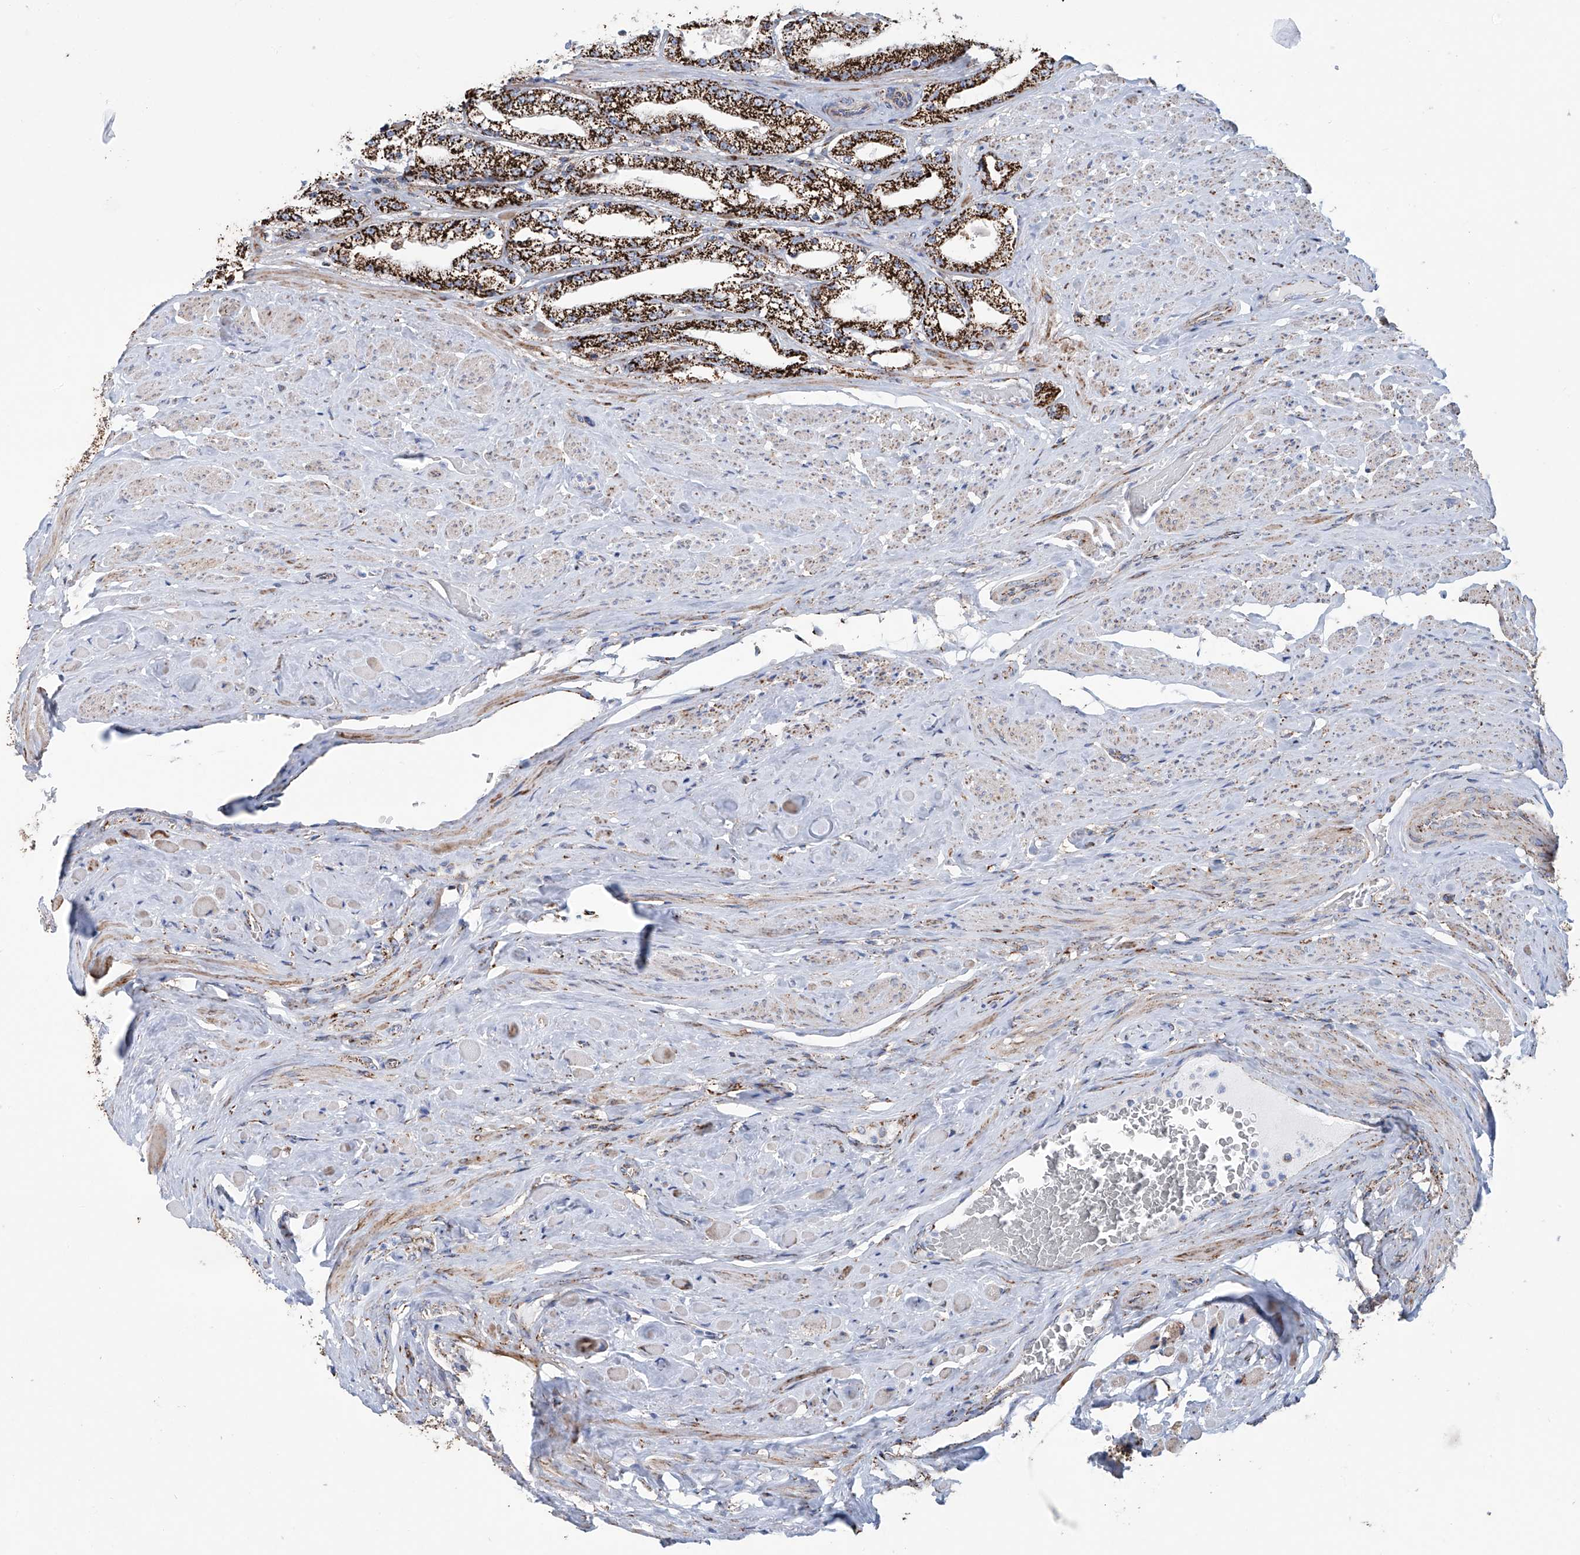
{"staining": {"intensity": "strong", "quantity": ">75%", "location": "cytoplasmic/membranous"}, "tissue": "prostate cancer", "cell_type": "Tumor cells", "image_type": "cancer", "snomed": [{"axis": "morphology", "description": "Adenocarcinoma, High grade"}, {"axis": "topography", "description": "Prostate"}], "caption": "High-power microscopy captured an immunohistochemistry (IHC) image of prostate high-grade adenocarcinoma, revealing strong cytoplasmic/membranous staining in about >75% of tumor cells.", "gene": "ALDH6A1", "patient": {"sex": "male", "age": 64}}